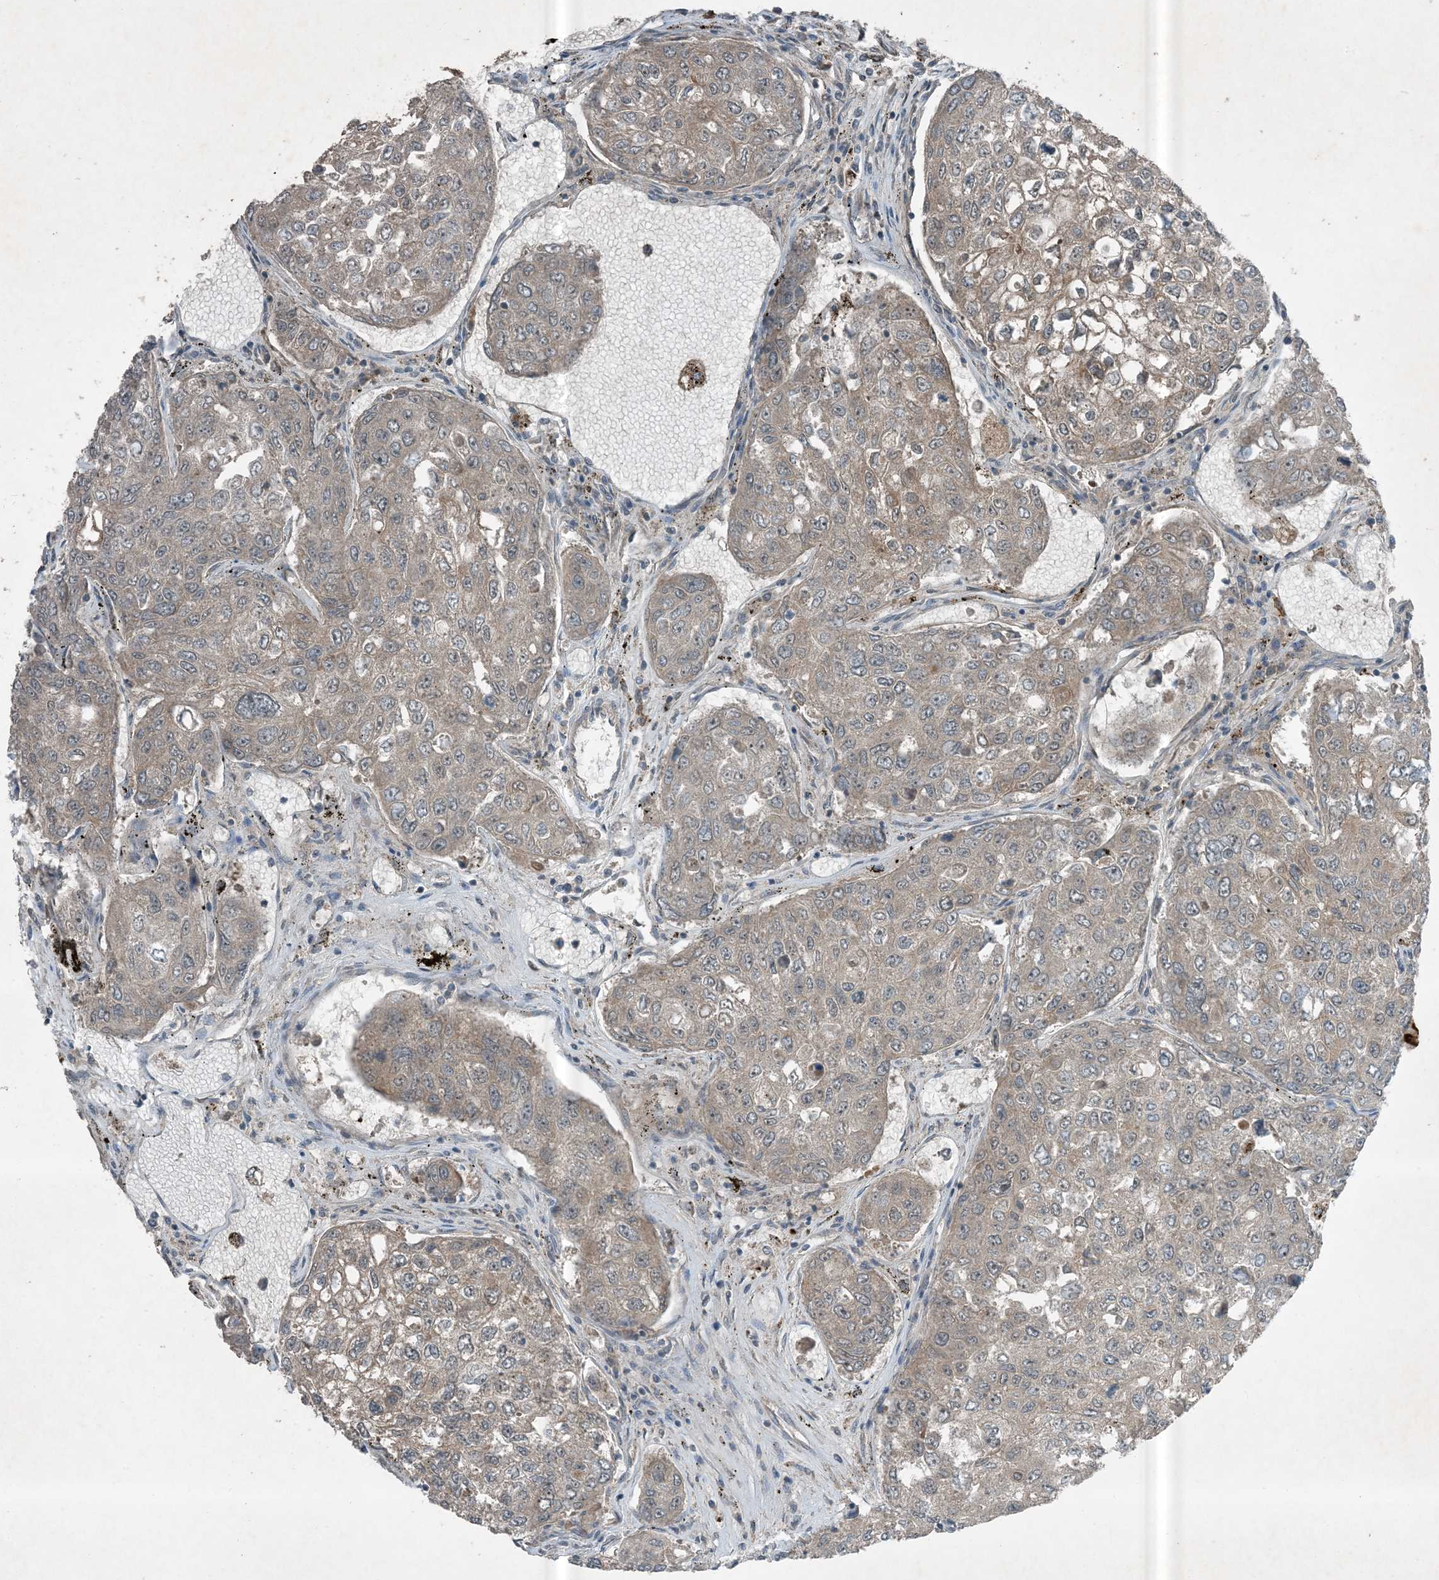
{"staining": {"intensity": "weak", "quantity": "25%-75%", "location": "cytoplasmic/membranous"}, "tissue": "urothelial cancer", "cell_type": "Tumor cells", "image_type": "cancer", "snomed": [{"axis": "morphology", "description": "Urothelial carcinoma, High grade"}, {"axis": "topography", "description": "Lymph node"}, {"axis": "topography", "description": "Urinary bladder"}], "caption": "Weak cytoplasmic/membranous expression for a protein is present in approximately 25%-75% of tumor cells of urothelial cancer using immunohistochemistry (IHC).", "gene": "MDN1", "patient": {"sex": "male", "age": 51}}